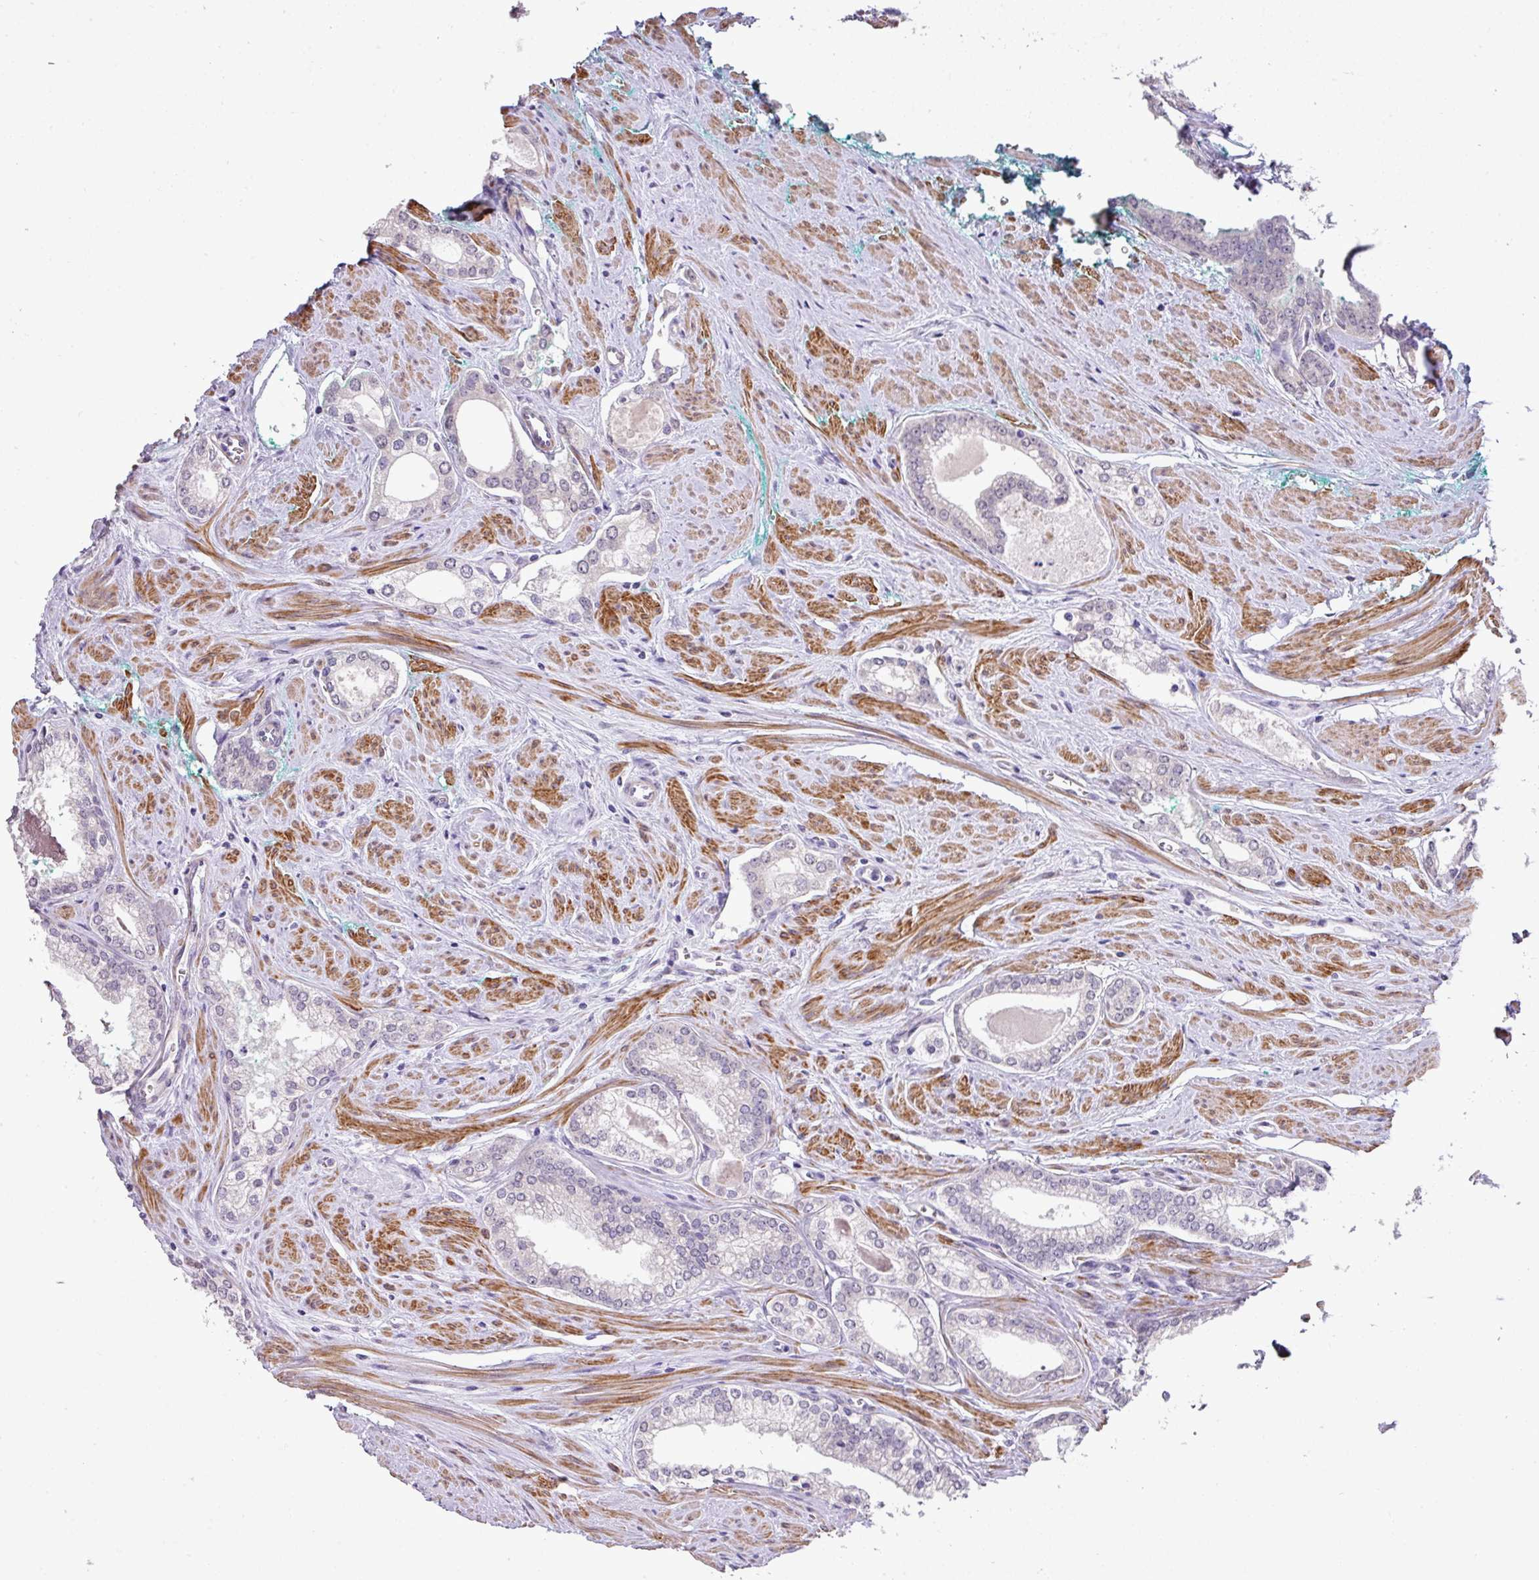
{"staining": {"intensity": "negative", "quantity": "none", "location": "none"}, "tissue": "prostate cancer", "cell_type": "Tumor cells", "image_type": "cancer", "snomed": [{"axis": "morphology", "description": "Adenocarcinoma, Low grade"}, {"axis": "topography", "description": "Prostate and seminal vesicle, NOS"}], "caption": "High power microscopy micrograph of an immunohistochemistry image of prostate cancer (adenocarcinoma (low-grade)), revealing no significant staining in tumor cells. Nuclei are stained in blue.", "gene": "DIP2A", "patient": {"sex": "male", "age": 60}}